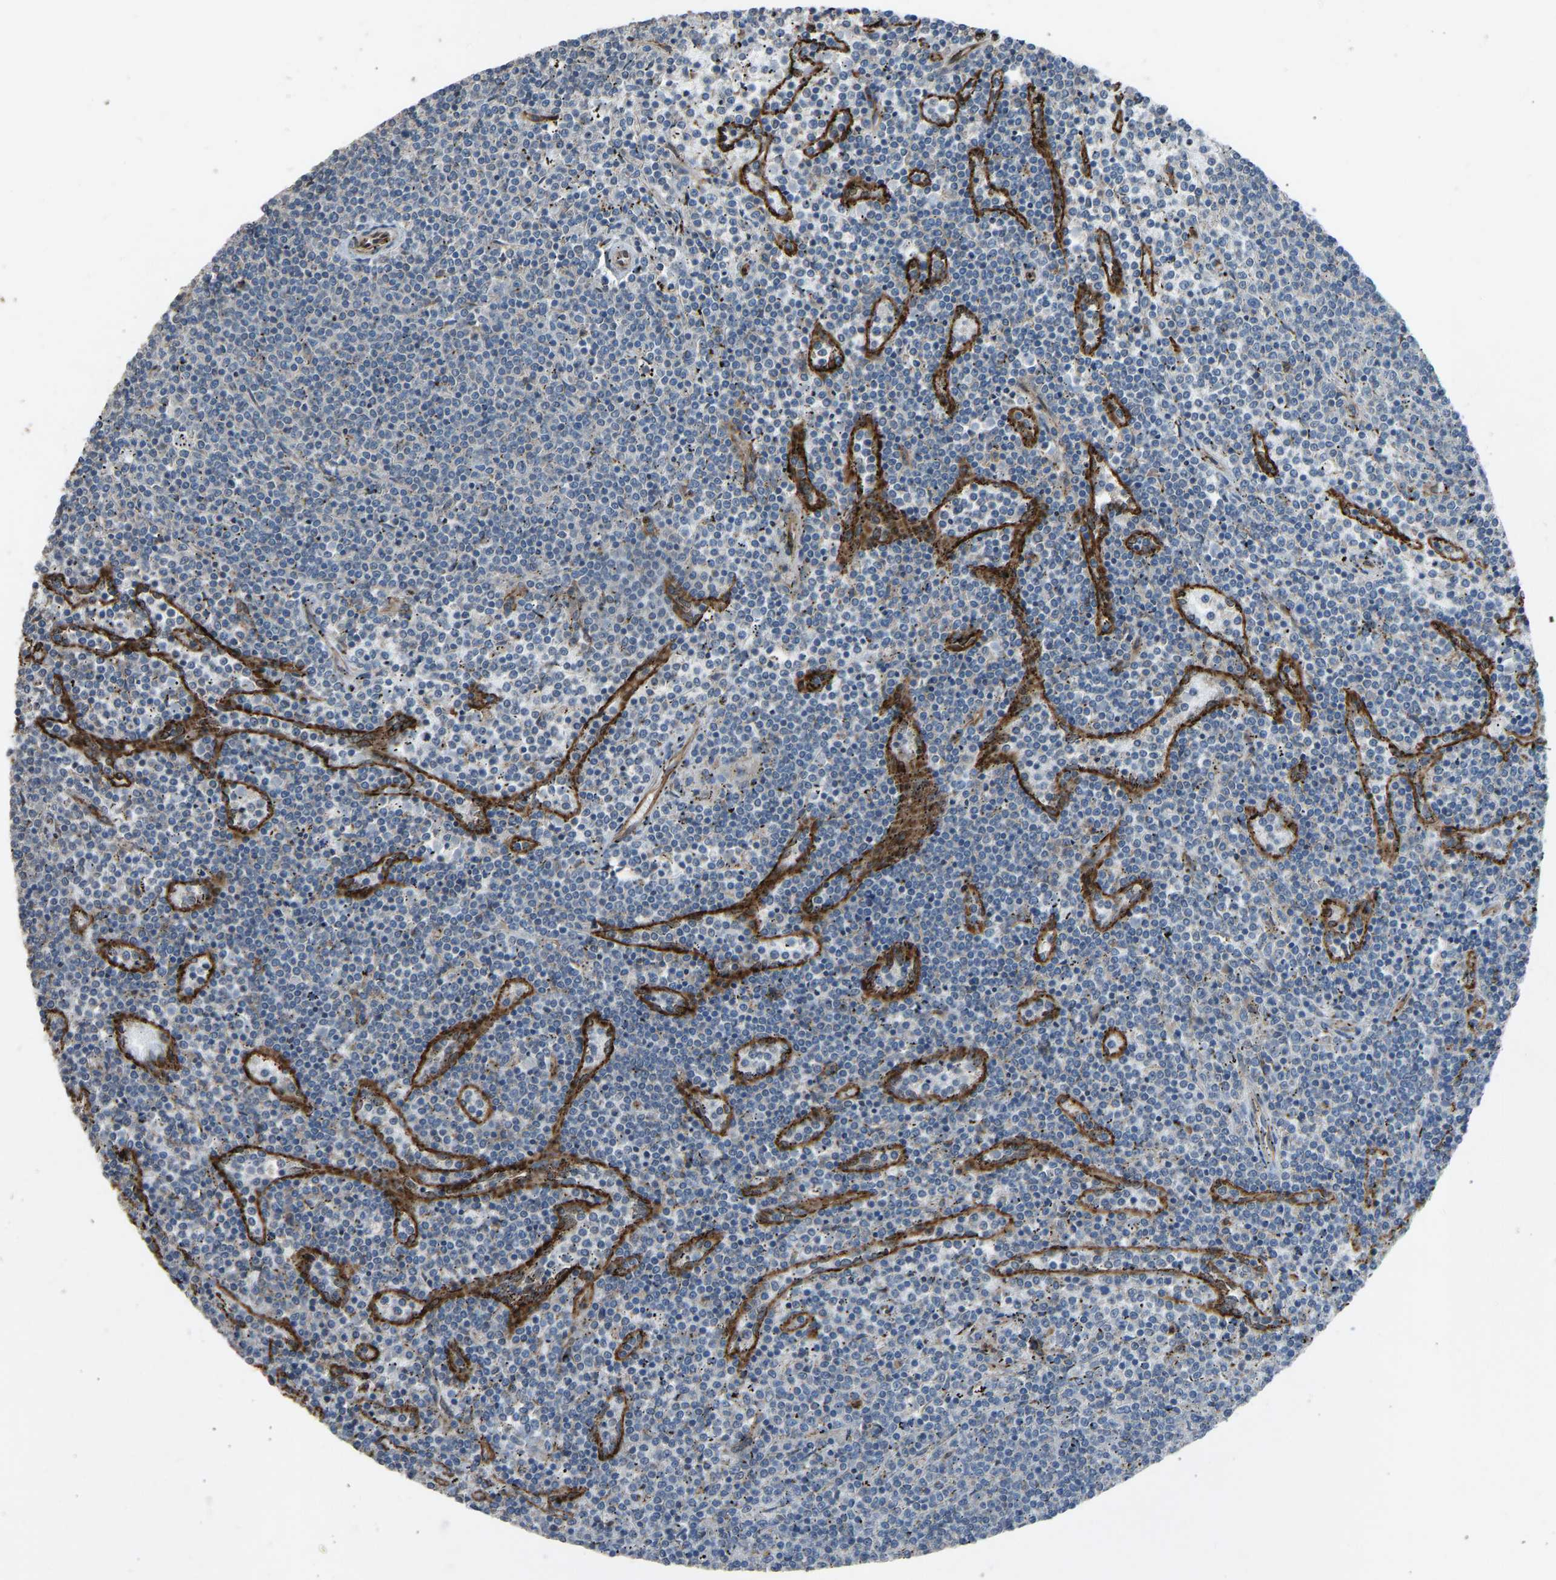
{"staining": {"intensity": "negative", "quantity": "none", "location": "none"}, "tissue": "lymphoma", "cell_type": "Tumor cells", "image_type": "cancer", "snomed": [{"axis": "morphology", "description": "Malignant lymphoma, non-Hodgkin's type, Low grade"}, {"axis": "topography", "description": "Spleen"}], "caption": "Tumor cells show no significant protein staining in malignant lymphoma, non-Hodgkin's type (low-grade).", "gene": "SLC43A1", "patient": {"sex": "female", "age": 50}}